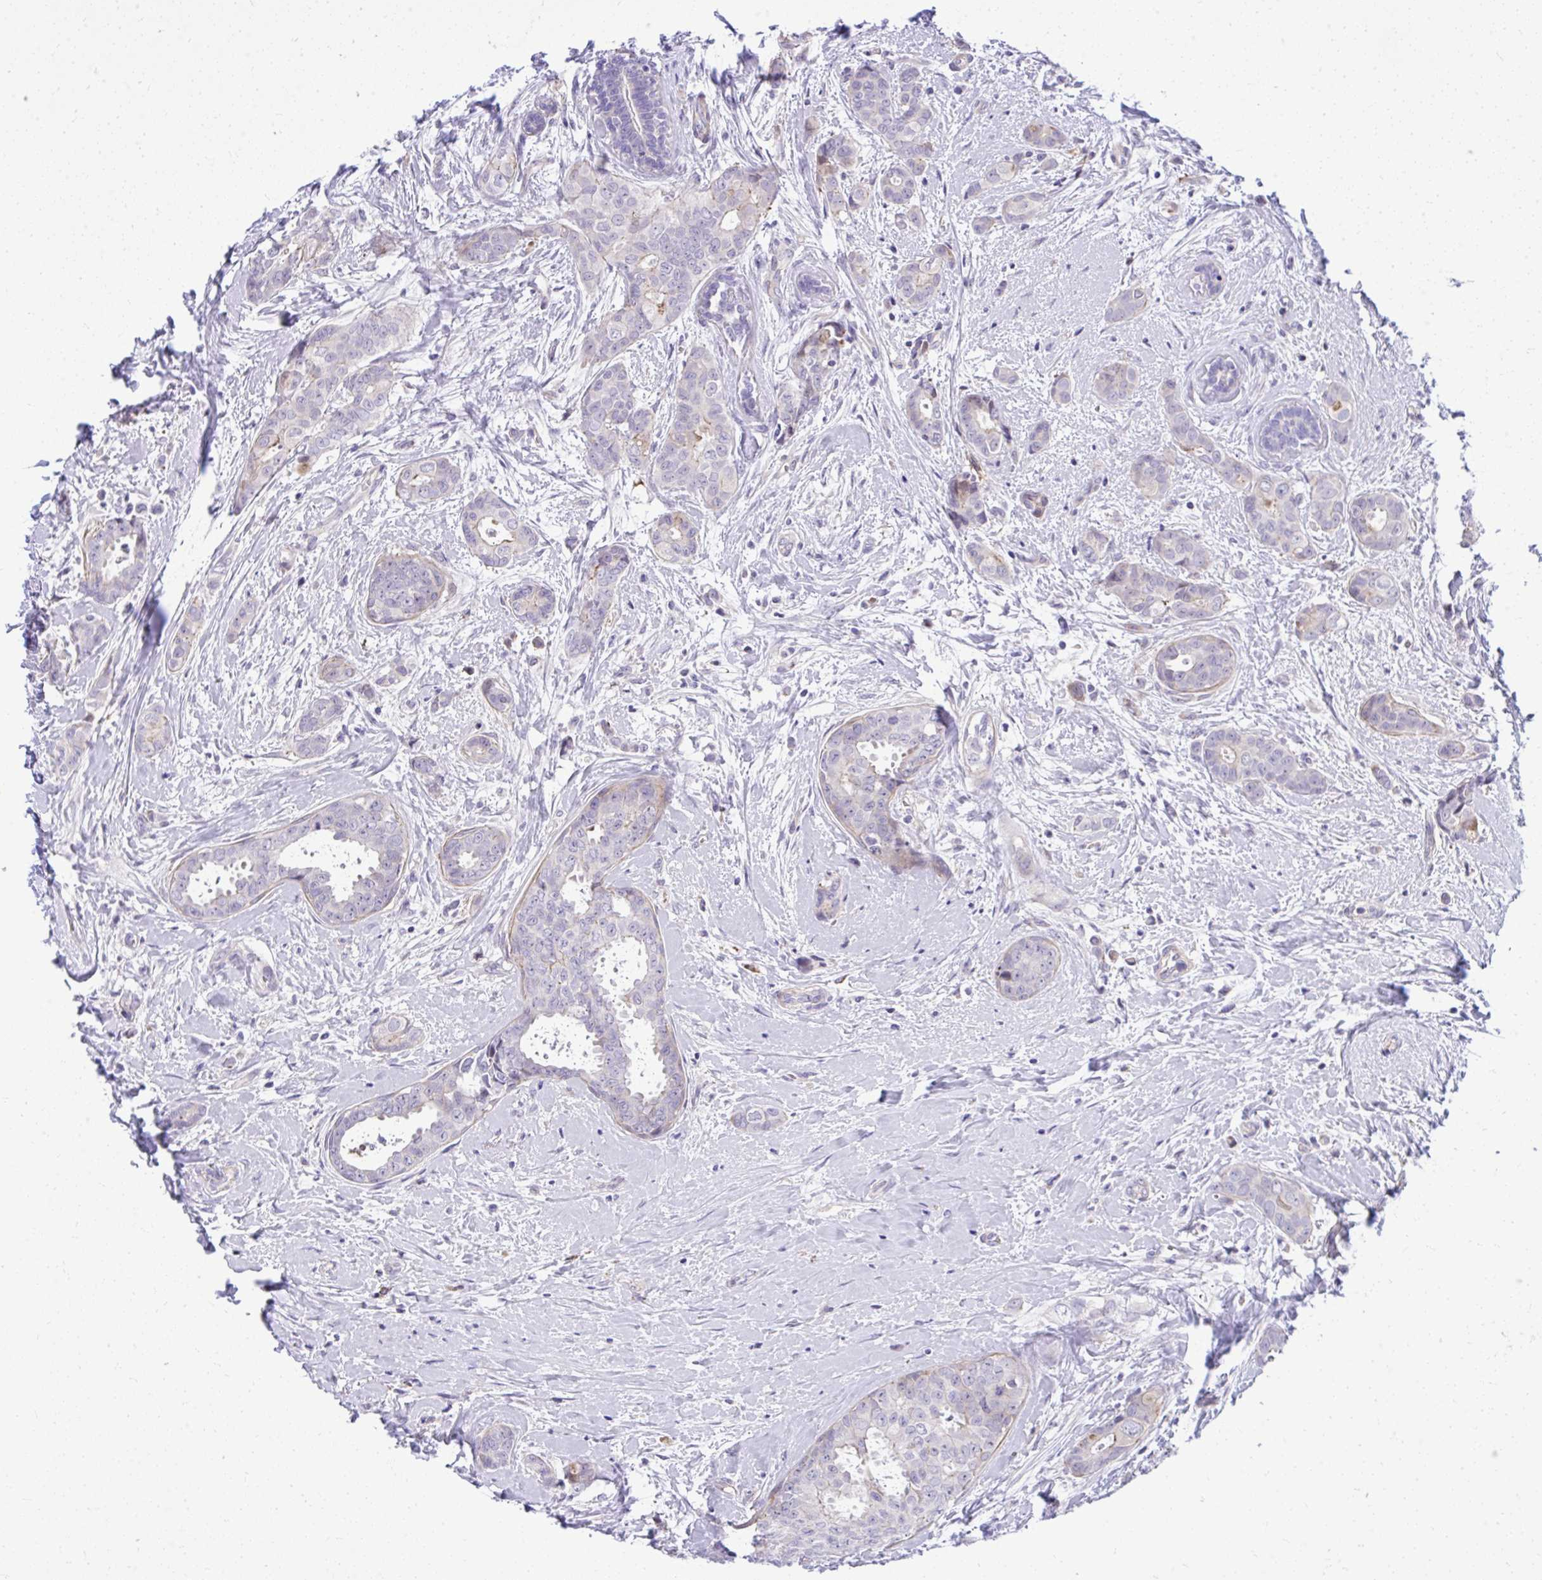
{"staining": {"intensity": "weak", "quantity": "<25%", "location": "cytoplasmic/membranous"}, "tissue": "breast cancer", "cell_type": "Tumor cells", "image_type": "cancer", "snomed": [{"axis": "morphology", "description": "Duct carcinoma"}, {"axis": "topography", "description": "Breast"}], "caption": "The image reveals no staining of tumor cells in breast cancer.", "gene": "GRK4", "patient": {"sex": "female", "age": 45}}